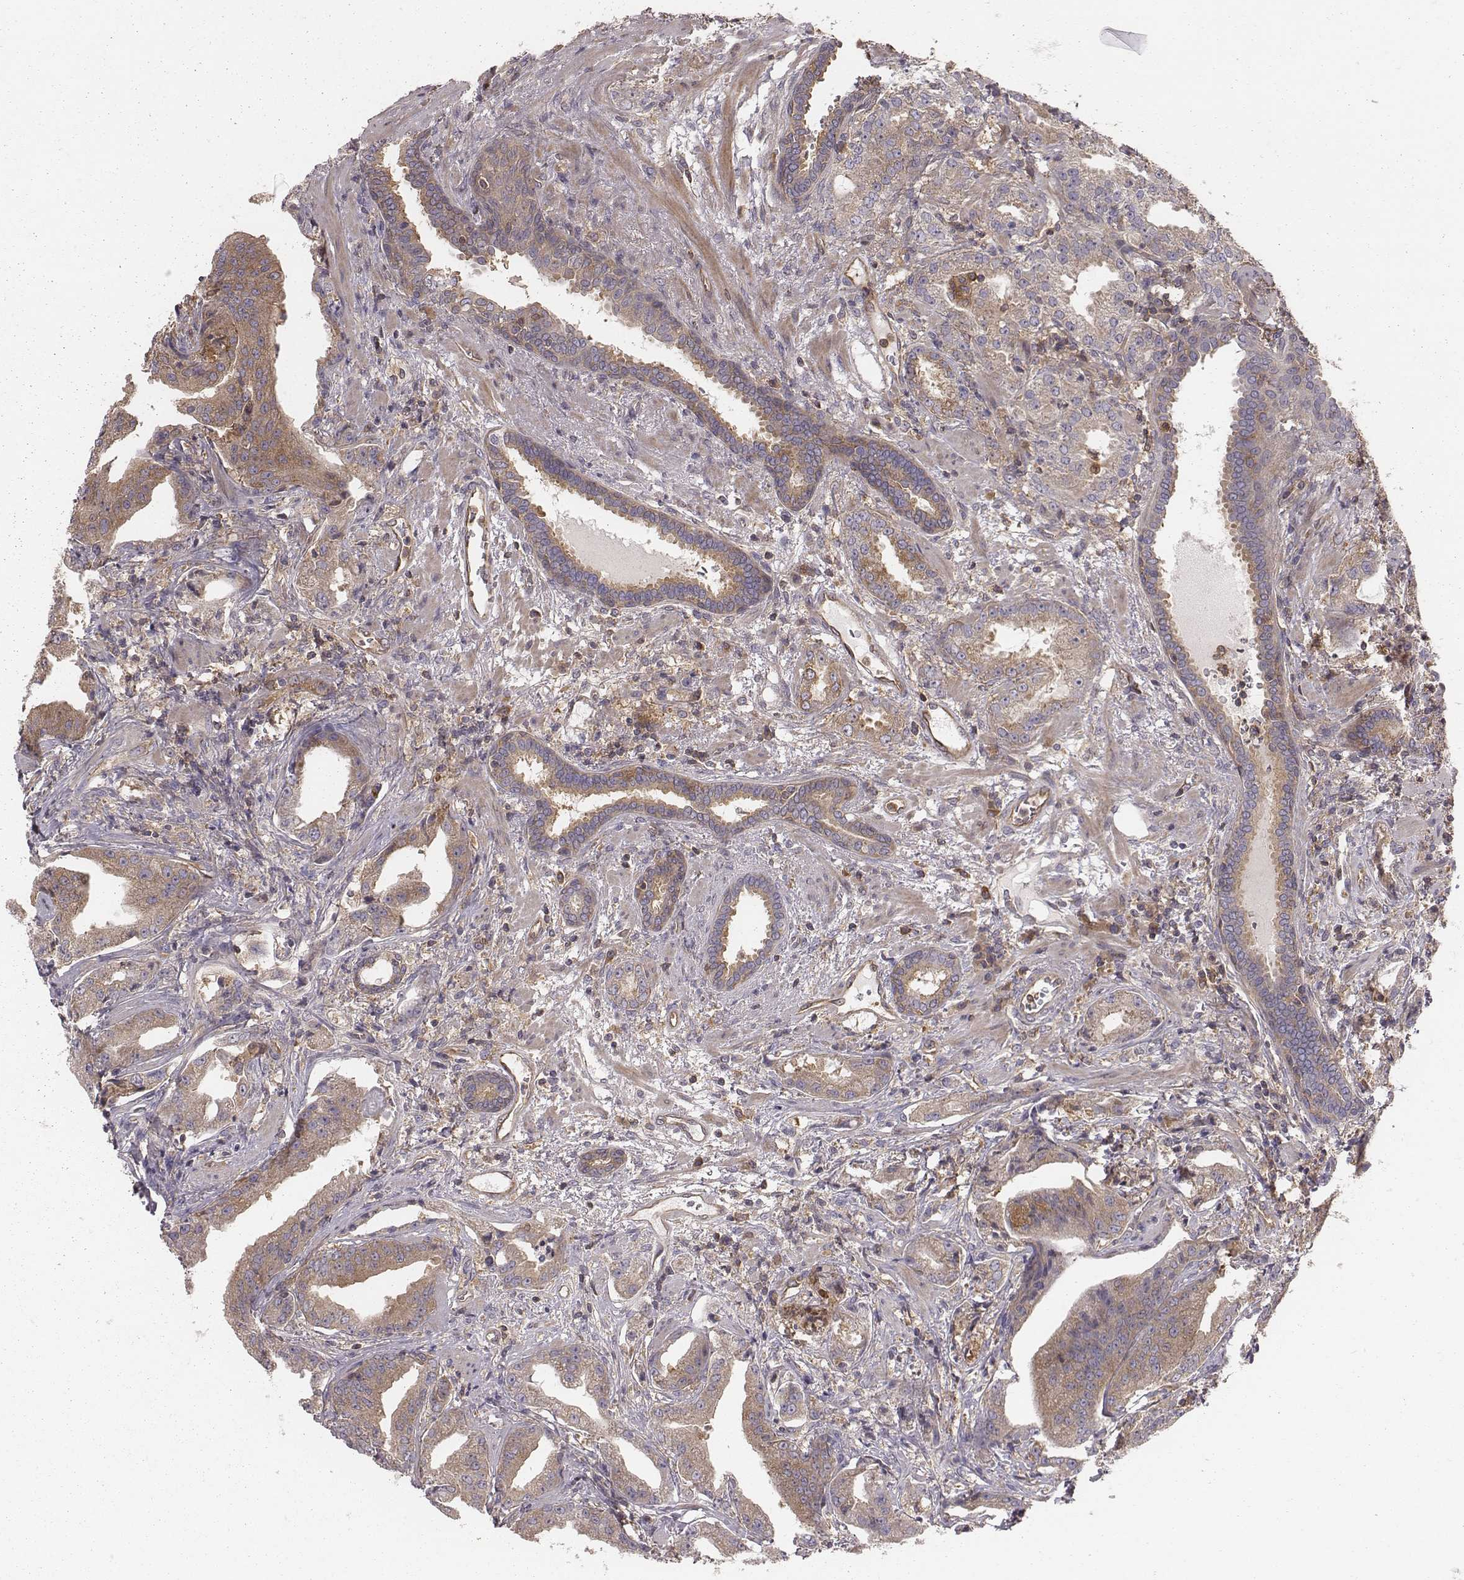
{"staining": {"intensity": "moderate", "quantity": ">75%", "location": "cytoplasmic/membranous"}, "tissue": "prostate cancer", "cell_type": "Tumor cells", "image_type": "cancer", "snomed": [{"axis": "morphology", "description": "Adenocarcinoma, Low grade"}, {"axis": "topography", "description": "Prostate"}], "caption": "Prostate adenocarcinoma (low-grade) stained with a brown dye exhibits moderate cytoplasmic/membranous positive expression in approximately >75% of tumor cells.", "gene": "CAD", "patient": {"sex": "male", "age": 62}}